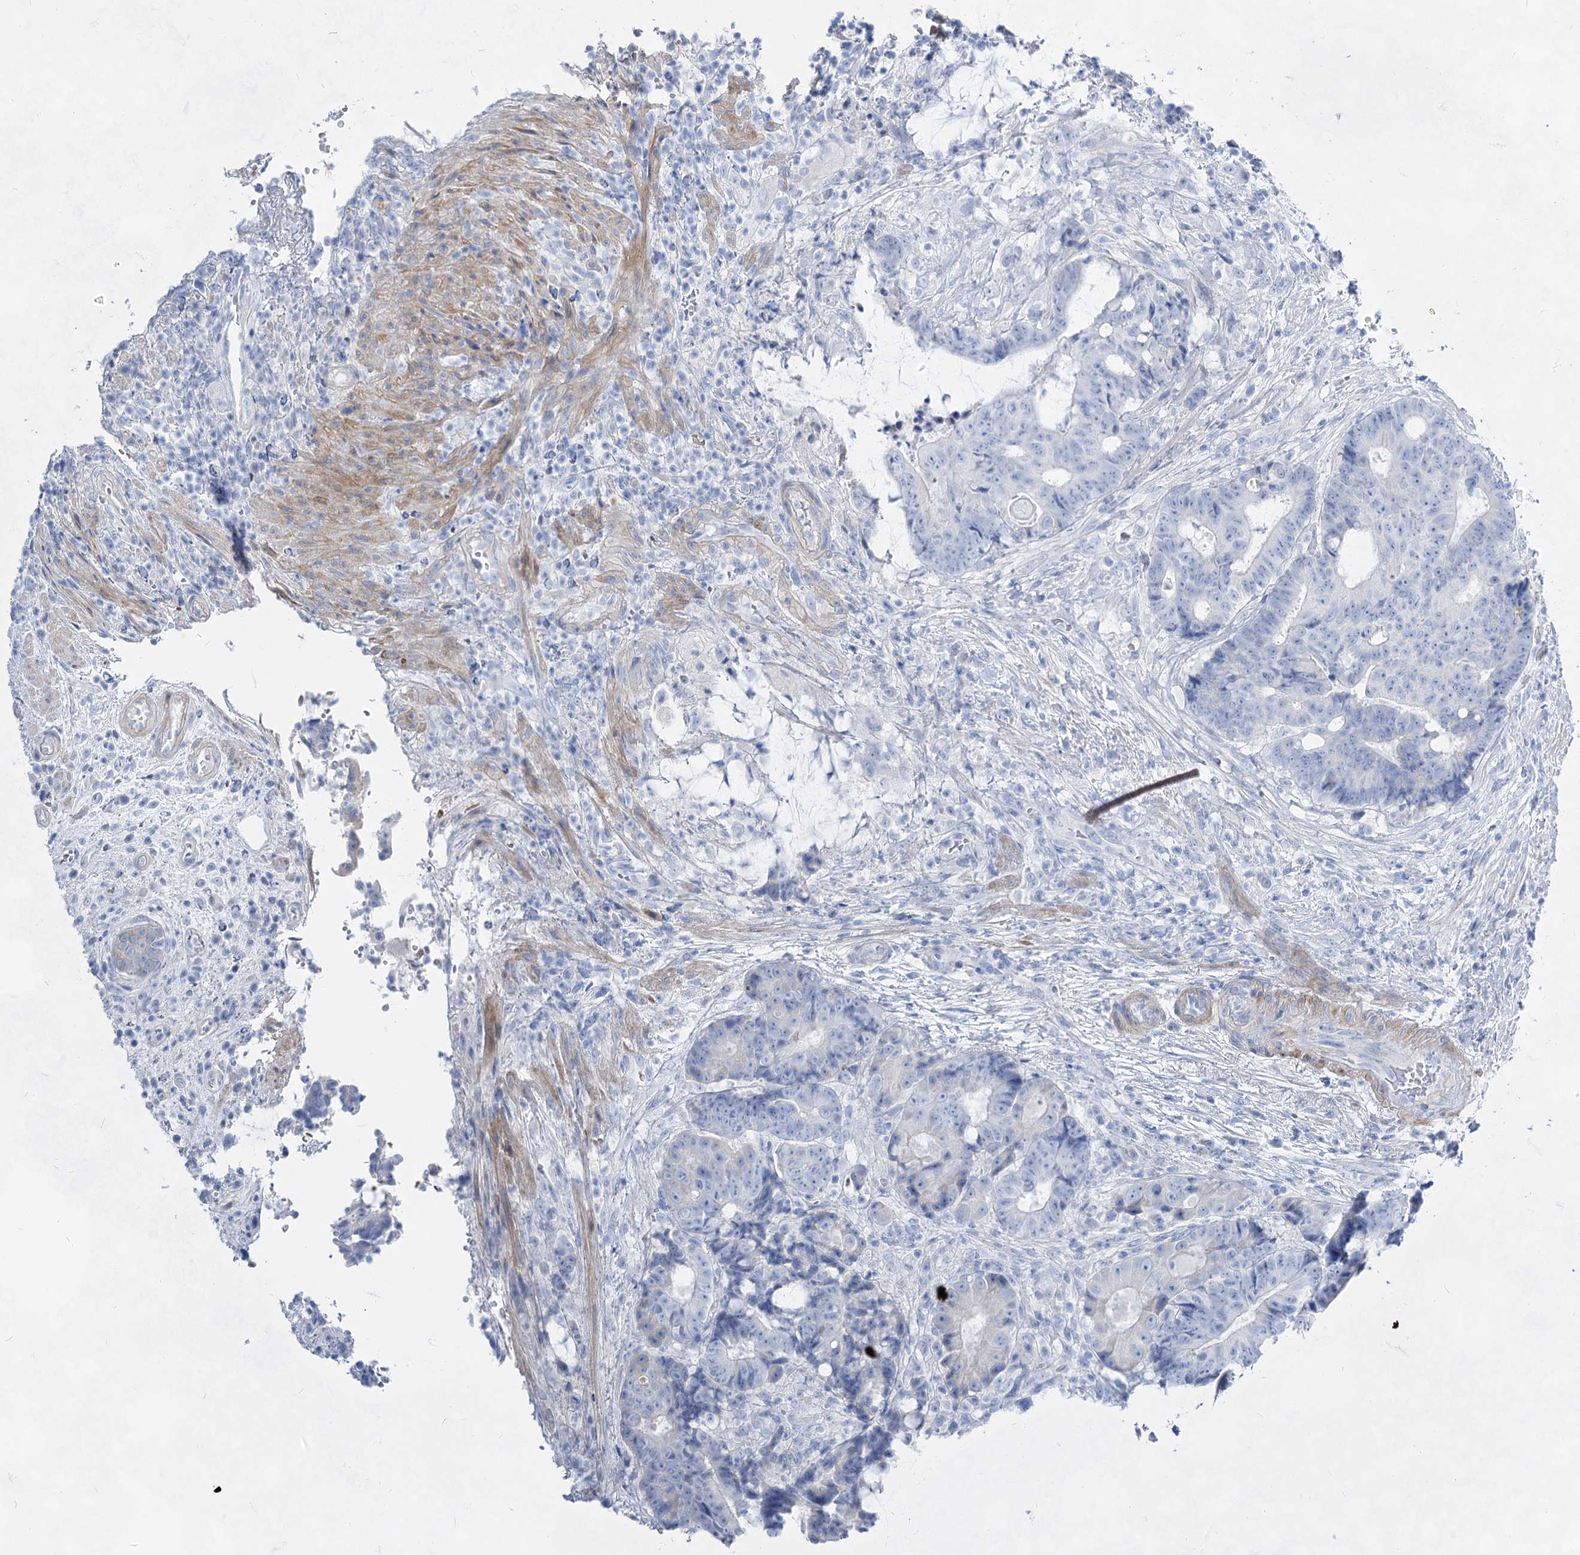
{"staining": {"intensity": "negative", "quantity": "none", "location": "none"}, "tissue": "colorectal cancer", "cell_type": "Tumor cells", "image_type": "cancer", "snomed": [{"axis": "morphology", "description": "Adenocarcinoma, NOS"}, {"axis": "topography", "description": "Rectum"}], "caption": "High magnification brightfield microscopy of adenocarcinoma (colorectal) stained with DAB (brown) and counterstained with hematoxylin (blue): tumor cells show no significant staining. (Stains: DAB (3,3'-diaminobenzidine) immunohistochemistry (IHC) with hematoxylin counter stain, Microscopy: brightfield microscopy at high magnification).", "gene": "ACRV1", "patient": {"sex": "male", "age": 69}}